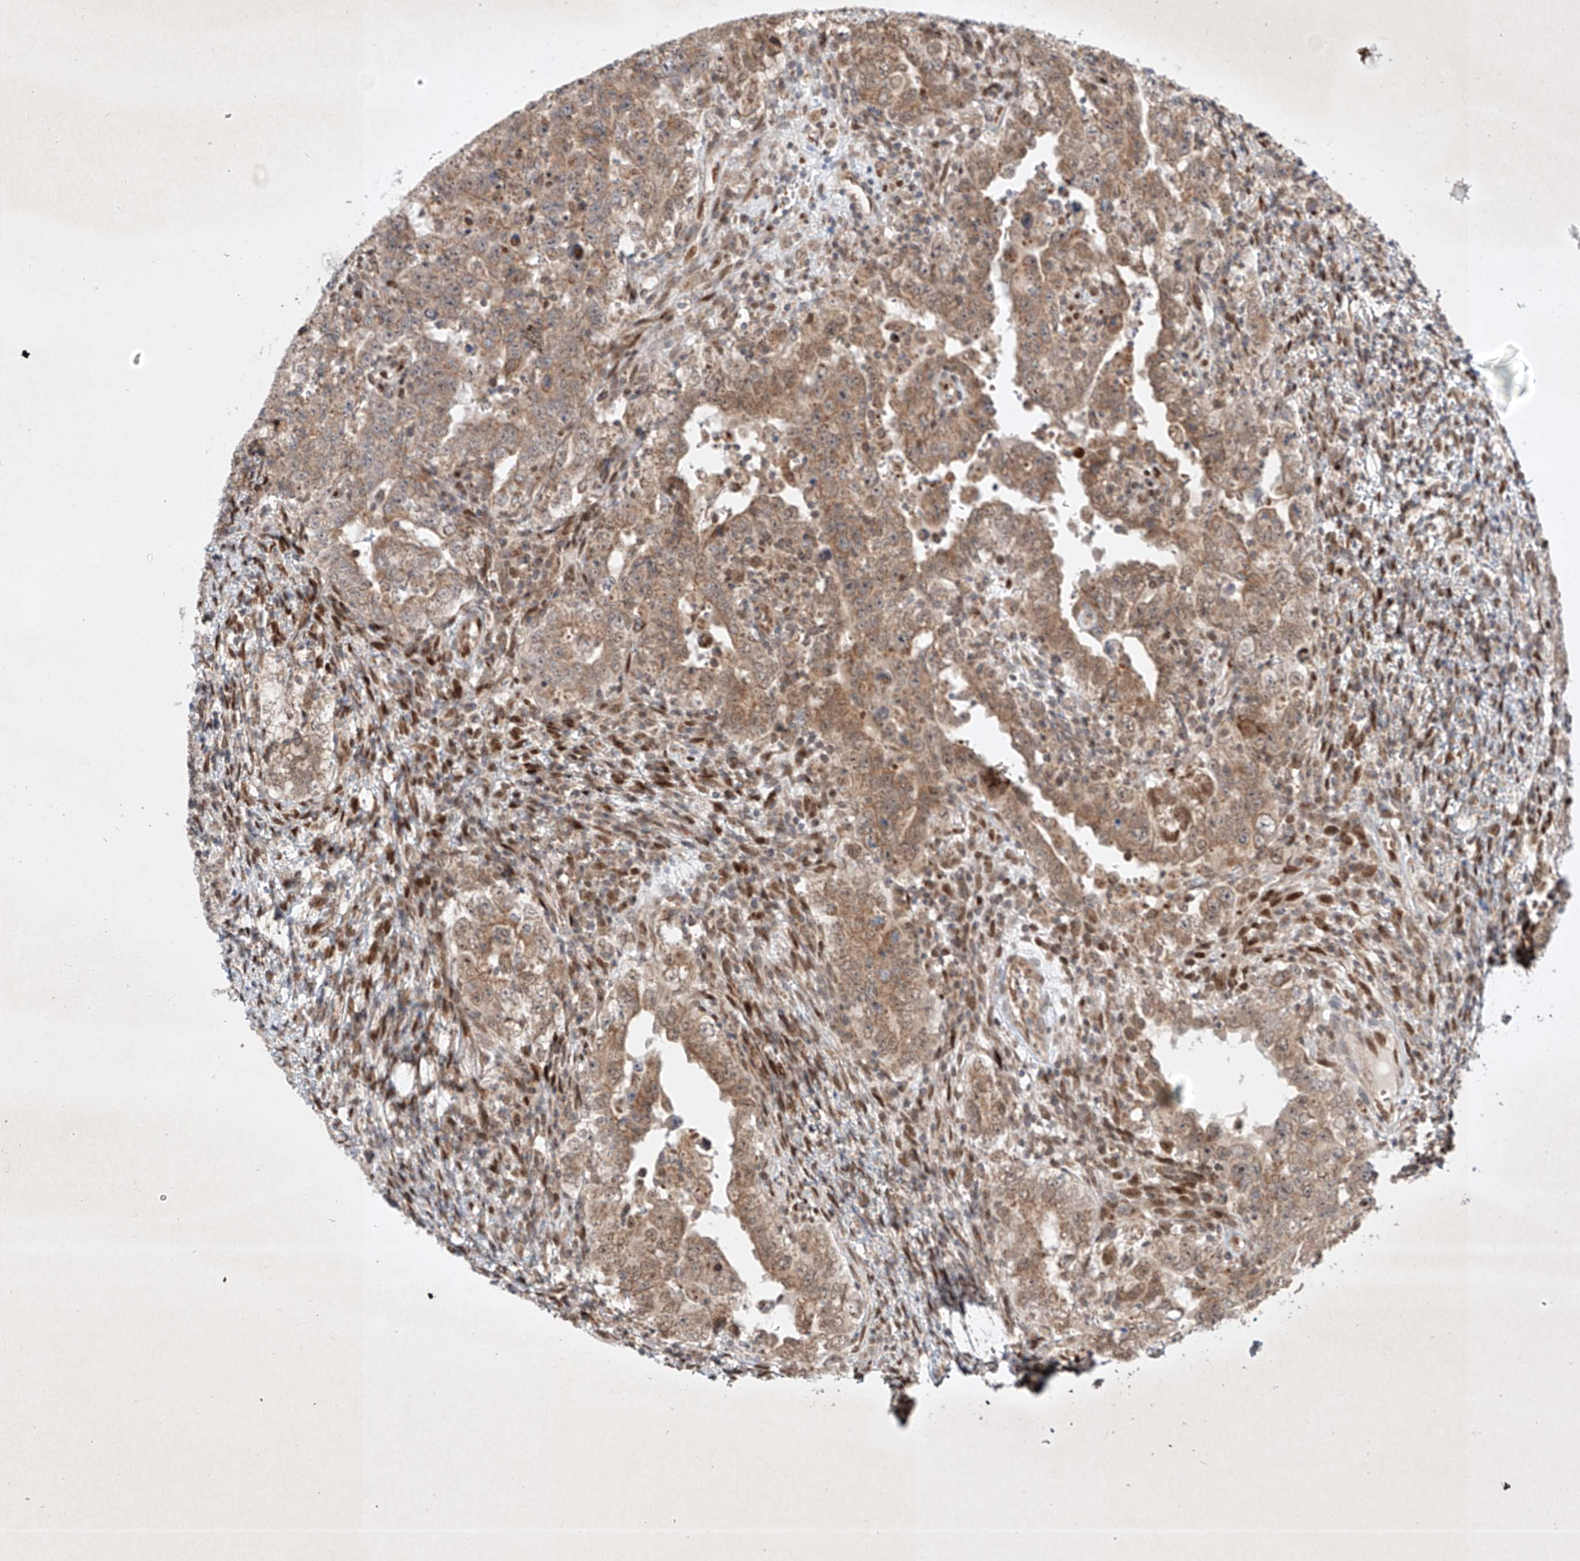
{"staining": {"intensity": "moderate", "quantity": ">75%", "location": "cytoplasmic/membranous"}, "tissue": "testis cancer", "cell_type": "Tumor cells", "image_type": "cancer", "snomed": [{"axis": "morphology", "description": "Carcinoma, Embryonal, NOS"}, {"axis": "topography", "description": "Testis"}], "caption": "About >75% of tumor cells in embryonal carcinoma (testis) reveal moderate cytoplasmic/membranous protein staining as visualized by brown immunohistochemical staining.", "gene": "EPG5", "patient": {"sex": "male", "age": 26}}